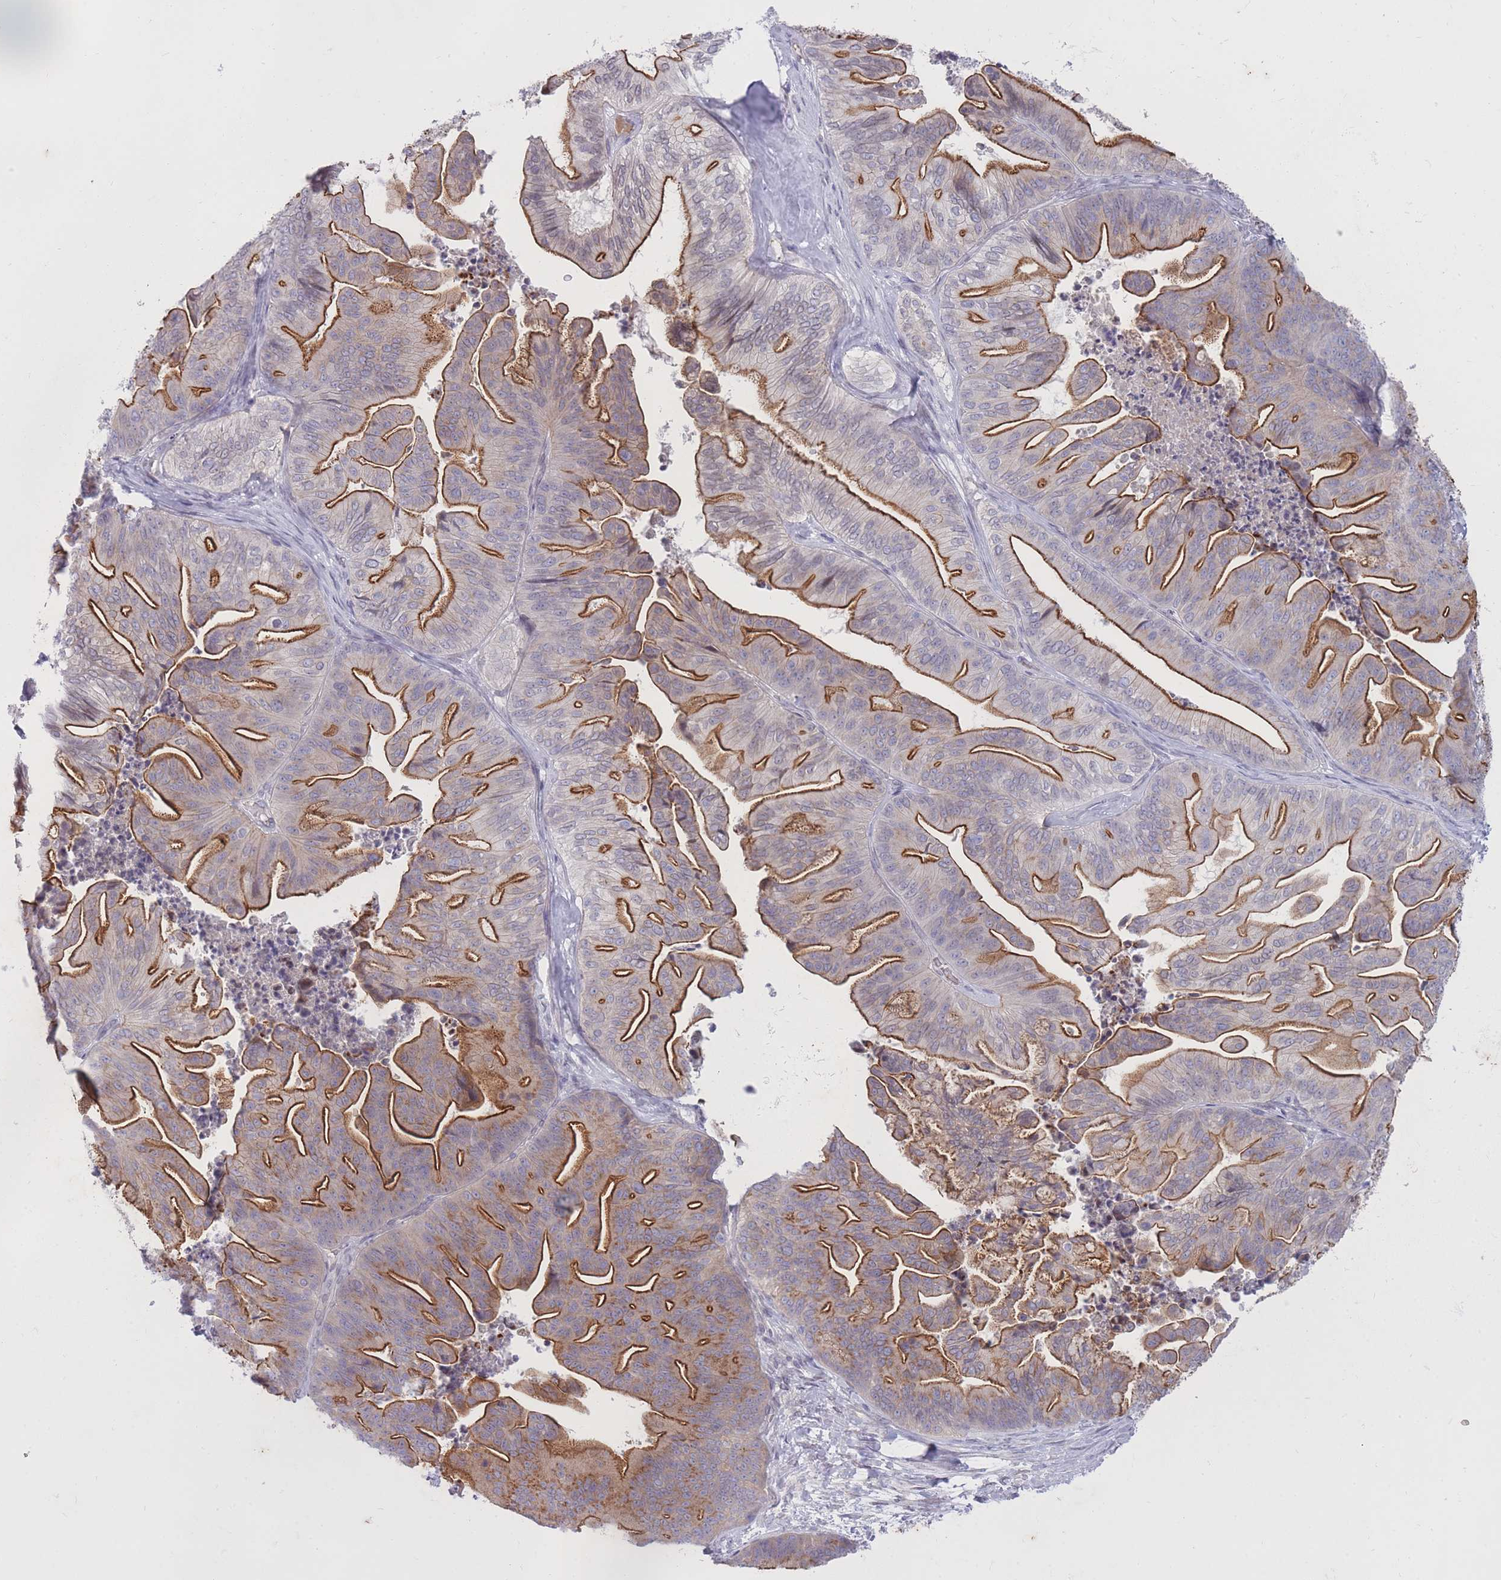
{"staining": {"intensity": "strong", "quantity": "25%-75%", "location": "cytoplasmic/membranous"}, "tissue": "ovarian cancer", "cell_type": "Tumor cells", "image_type": "cancer", "snomed": [{"axis": "morphology", "description": "Cystadenocarcinoma, mucinous, NOS"}, {"axis": "topography", "description": "Ovary"}], "caption": "Ovarian cancer stained for a protein reveals strong cytoplasmic/membranous positivity in tumor cells. (brown staining indicates protein expression, while blue staining denotes nuclei).", "gene": "HOOK2", "patient": {"sex": "female", "age": 67}}